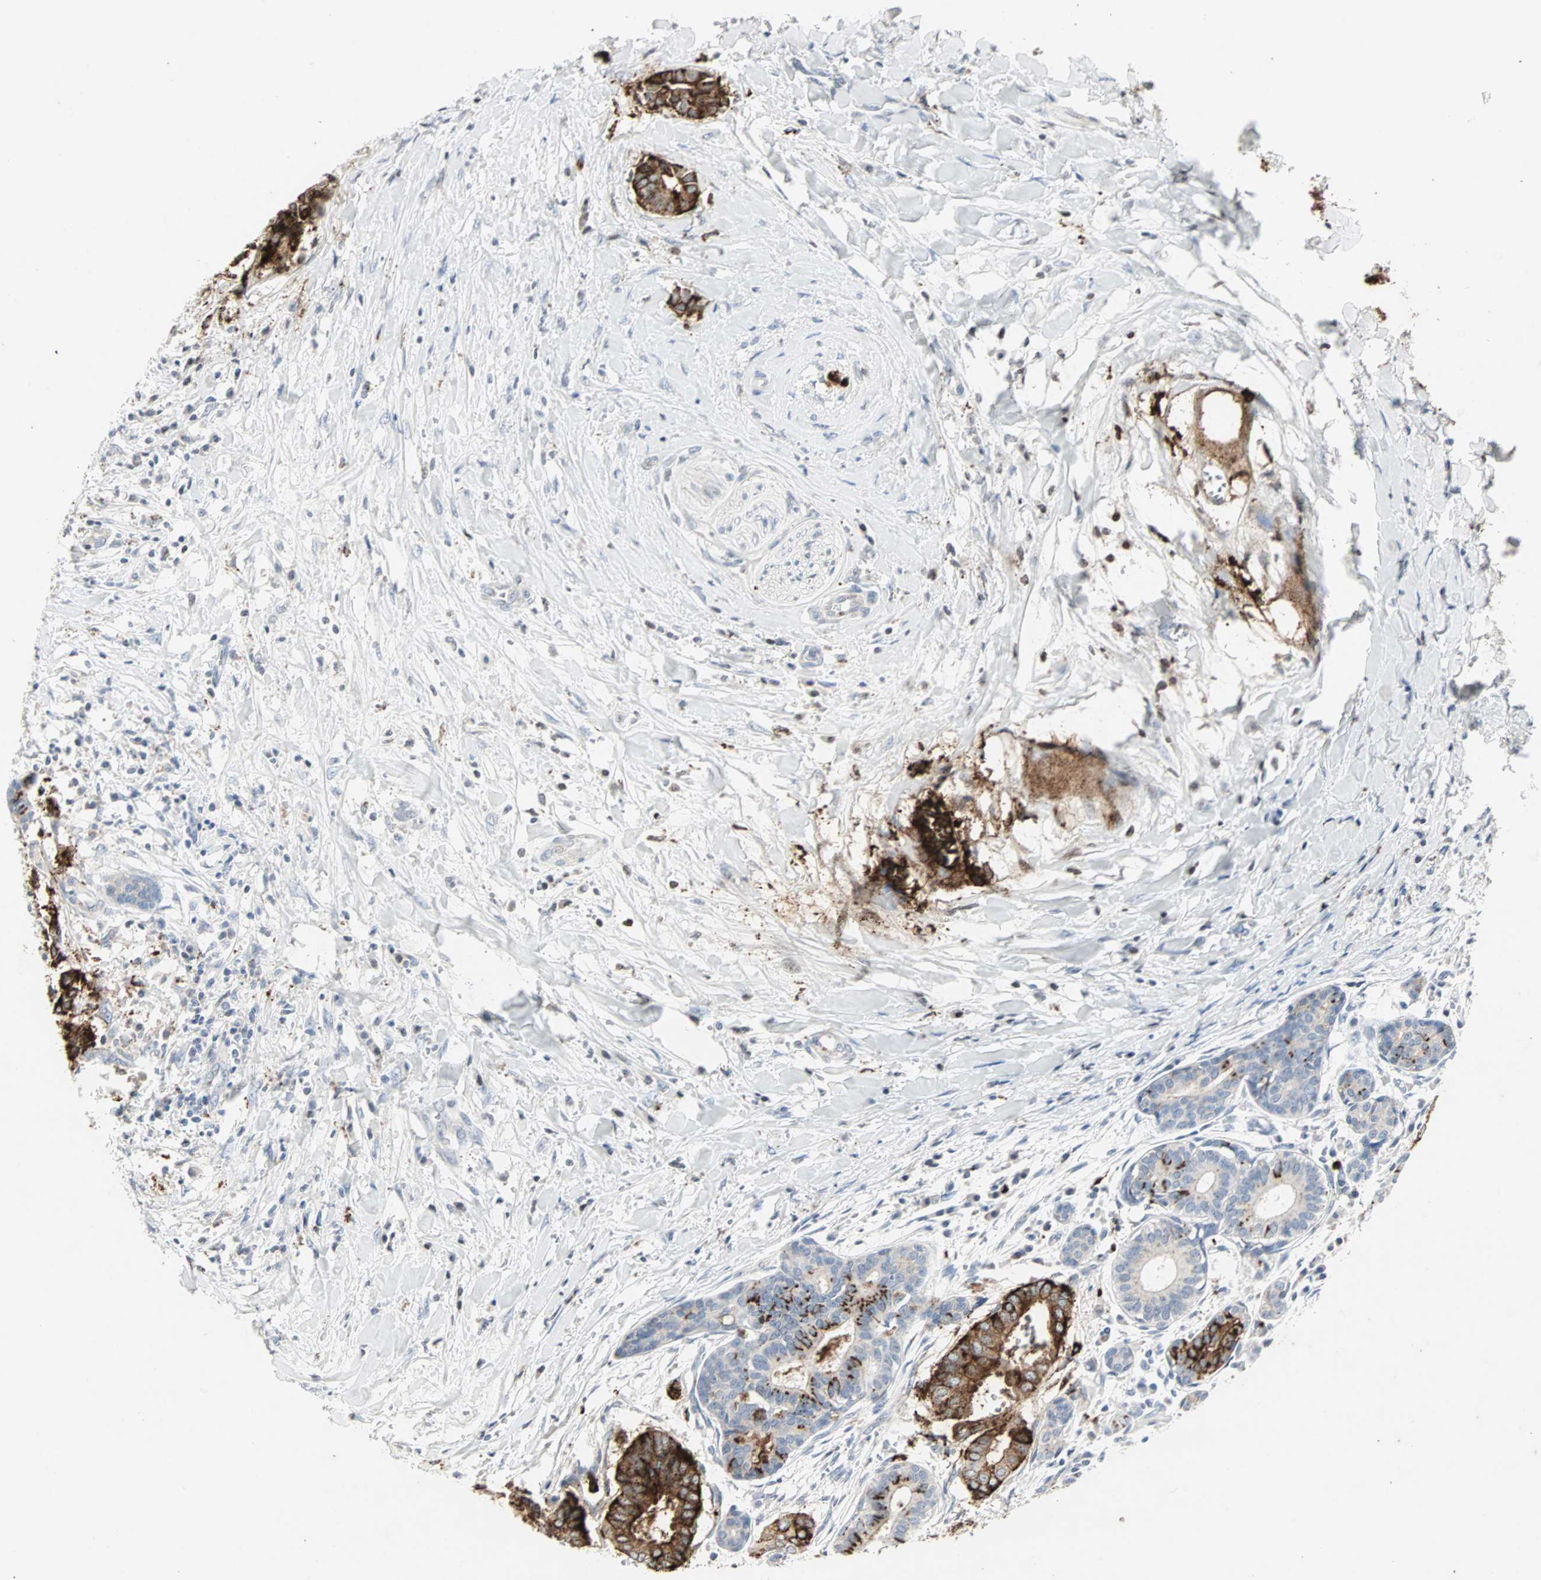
{"staining": {"intensity": "strong", "quantity": ">75%", "location": "cytoplasmic/membranous"}, "tissue": "head and neck cancer", "cell_type": "Tumor cells", "image_type": "cancer", "snomed": [{"axis": "morphology", "description": "Adenocarcinoma, NOS"}, {"axis": "topography", "description": "Salivary gland"}, {"axis": "topography", "description": "Head-Neck"}], "caption": "Protein expression analysis of head and neck adenocarcinoma reveals strong cytoplasmic/membranous positivity in about >75% of tumor cells.", "gene": "CEACAM6", "patient": {"sex": "female", "age": 59}}